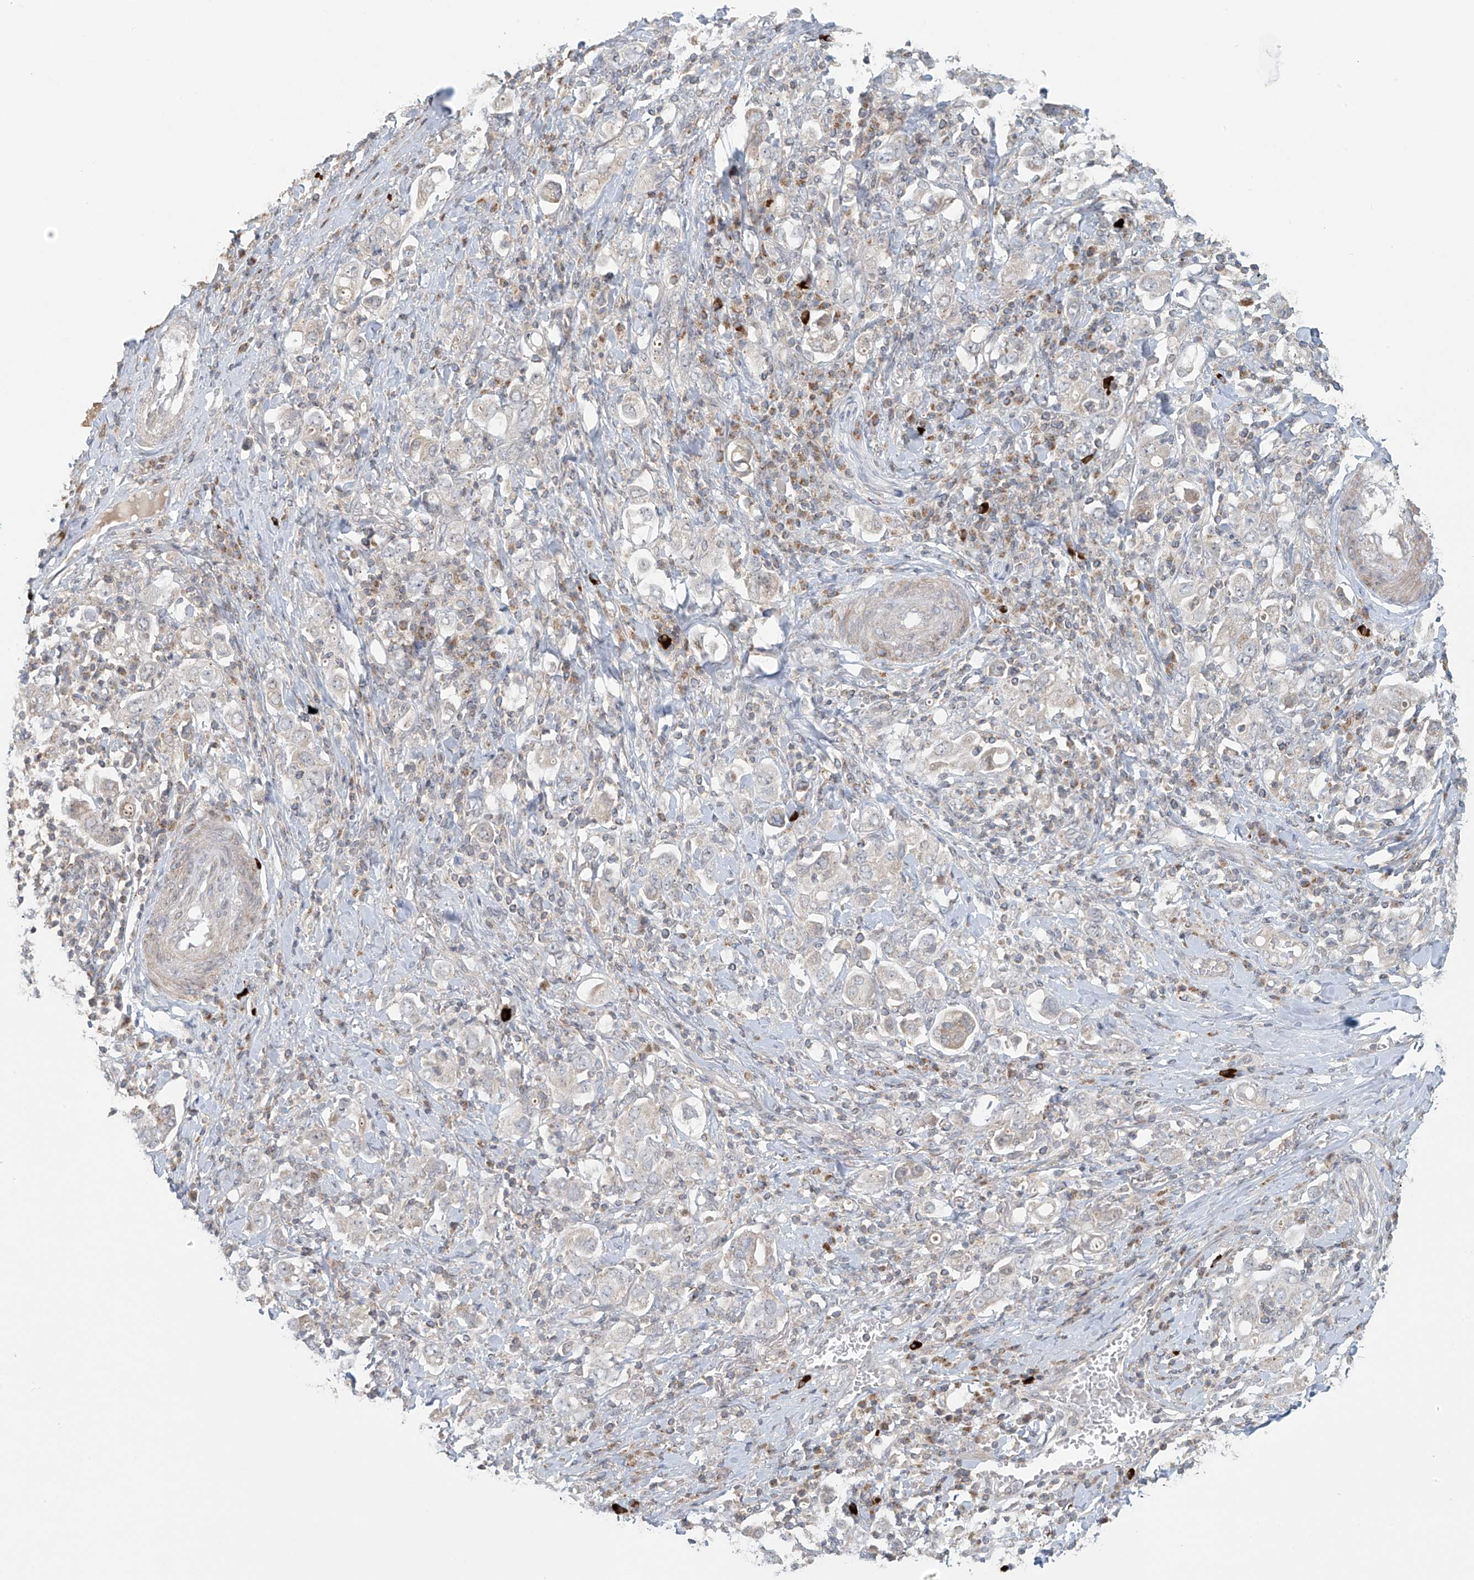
{"staining": {"intensity": "negative", "quantity": "none", "location": "none"}, "tissue": "stomach cancer", "cell_type": "Tumor cells", "image_type": "cancer", "snomed": [{"axis": "morphology", "description": "Adenocarcinoma, NOS"}, {"axis": "topography", "description": "Stomach, upper"}], "caption": "The immunohistochemistry (IHC) histopathology image has no significant positivity in tumor cells of stomach adenocarcinoma tissue. (DAB (3,3'-diaminobenzidine) immunohistochemistry (IHC) with hematoxylin counter stain).", "gene": "HDDC2", "patient": {"sex": "male", "age": 62}}